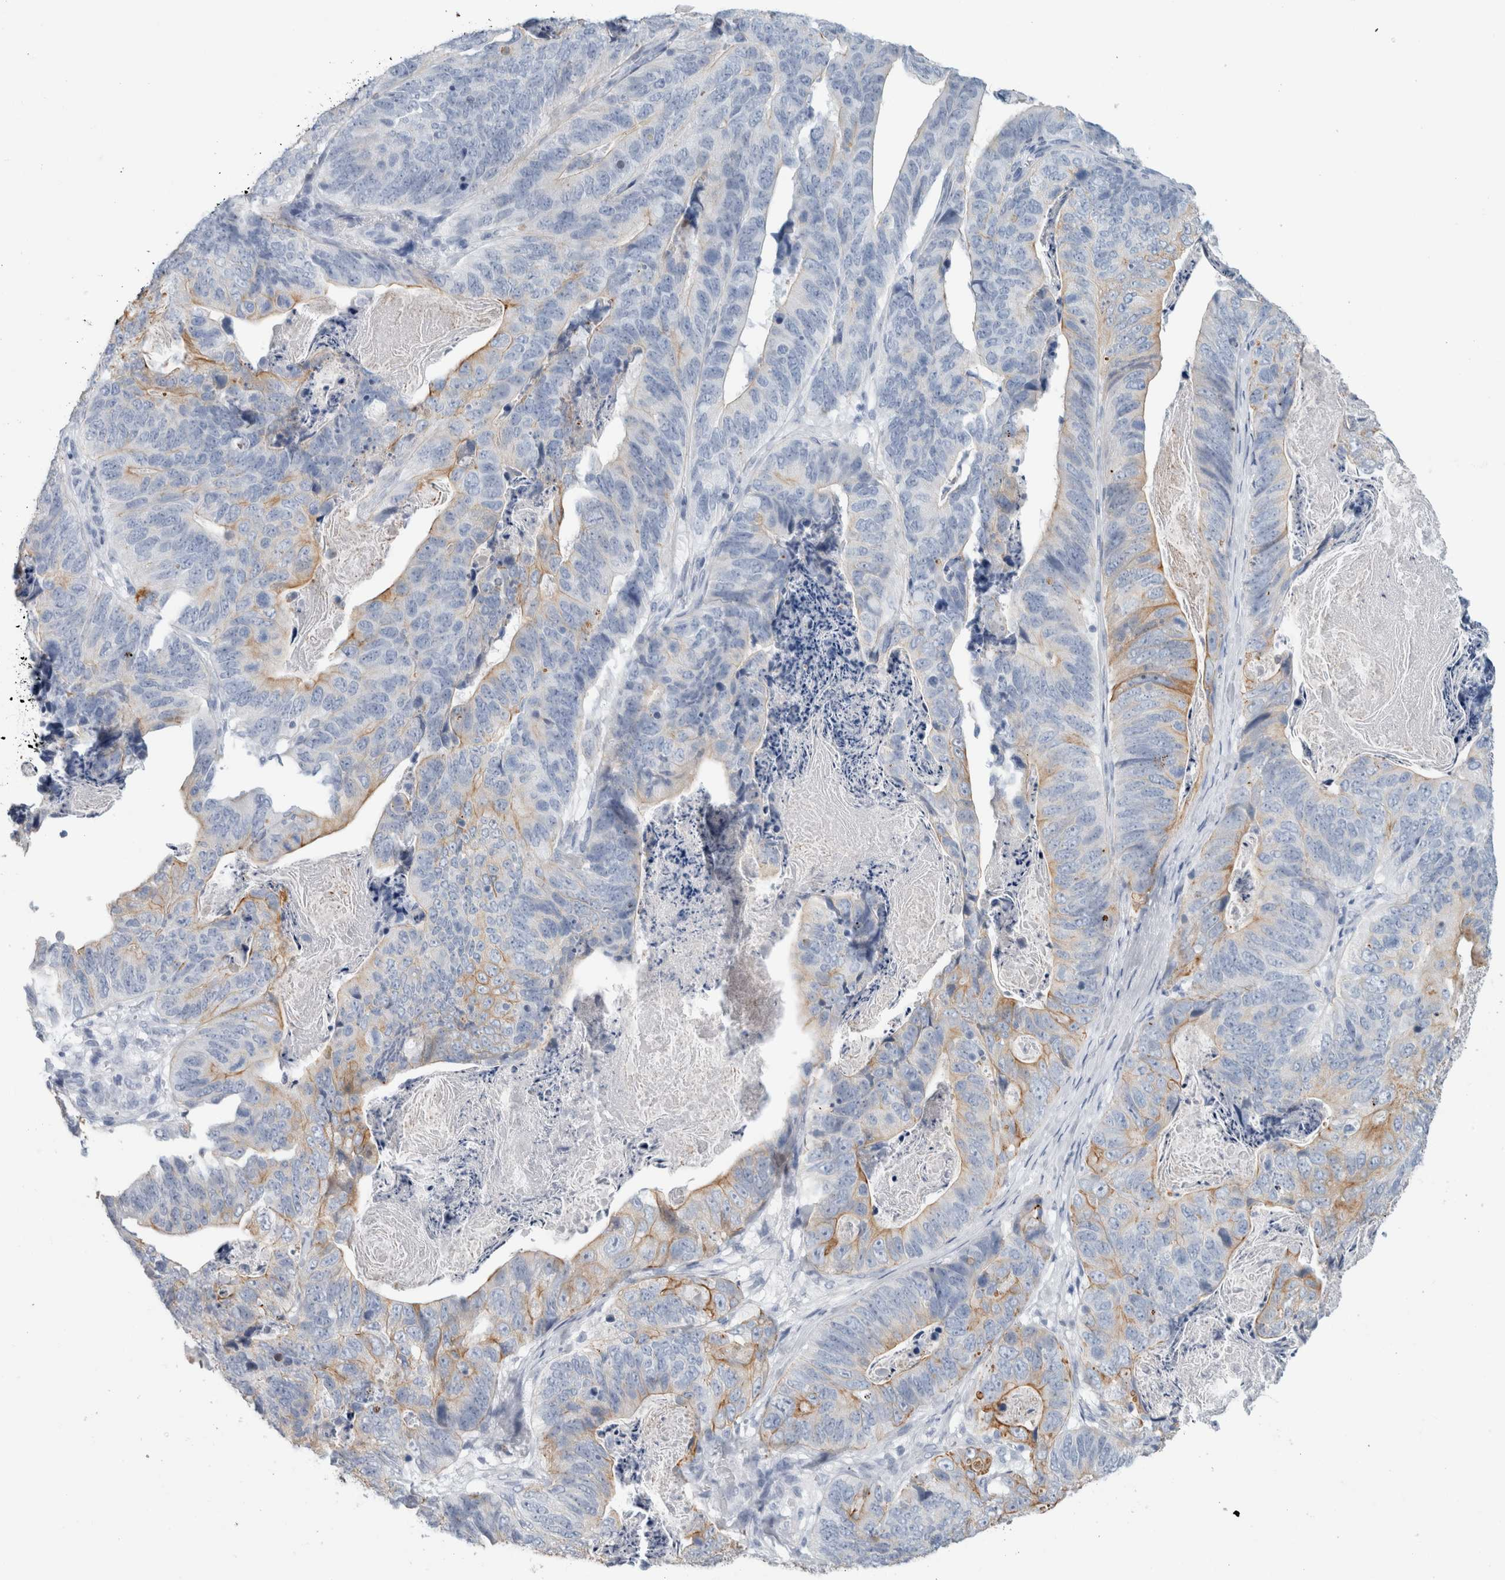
{"staining": {"intensity": "moderate", "quantity": "<25%", "location": "cytoplasmic/membranous"}, "tissue": "stomach cancer", "cell_type": "Tumor cells", "image_type": "cancer", "snomed": [{"axis": "morphology", "description": "Normal tissue, NOS"}, {"axis": "morphology", "description": "Adenocarcinoma, NOS"}, {"axis": "topography", "description": "Stomach"}], "caption": "DAB (3,3'-diaminobenzidine) immunohistochemical staining of human stomach cancer exhibits moderate cytoplasmic/membranous protein positivity in approximately <25% of tumor cells.", "gene": "RPH3AL", "patient": {"sex": "female", "age": 89}}